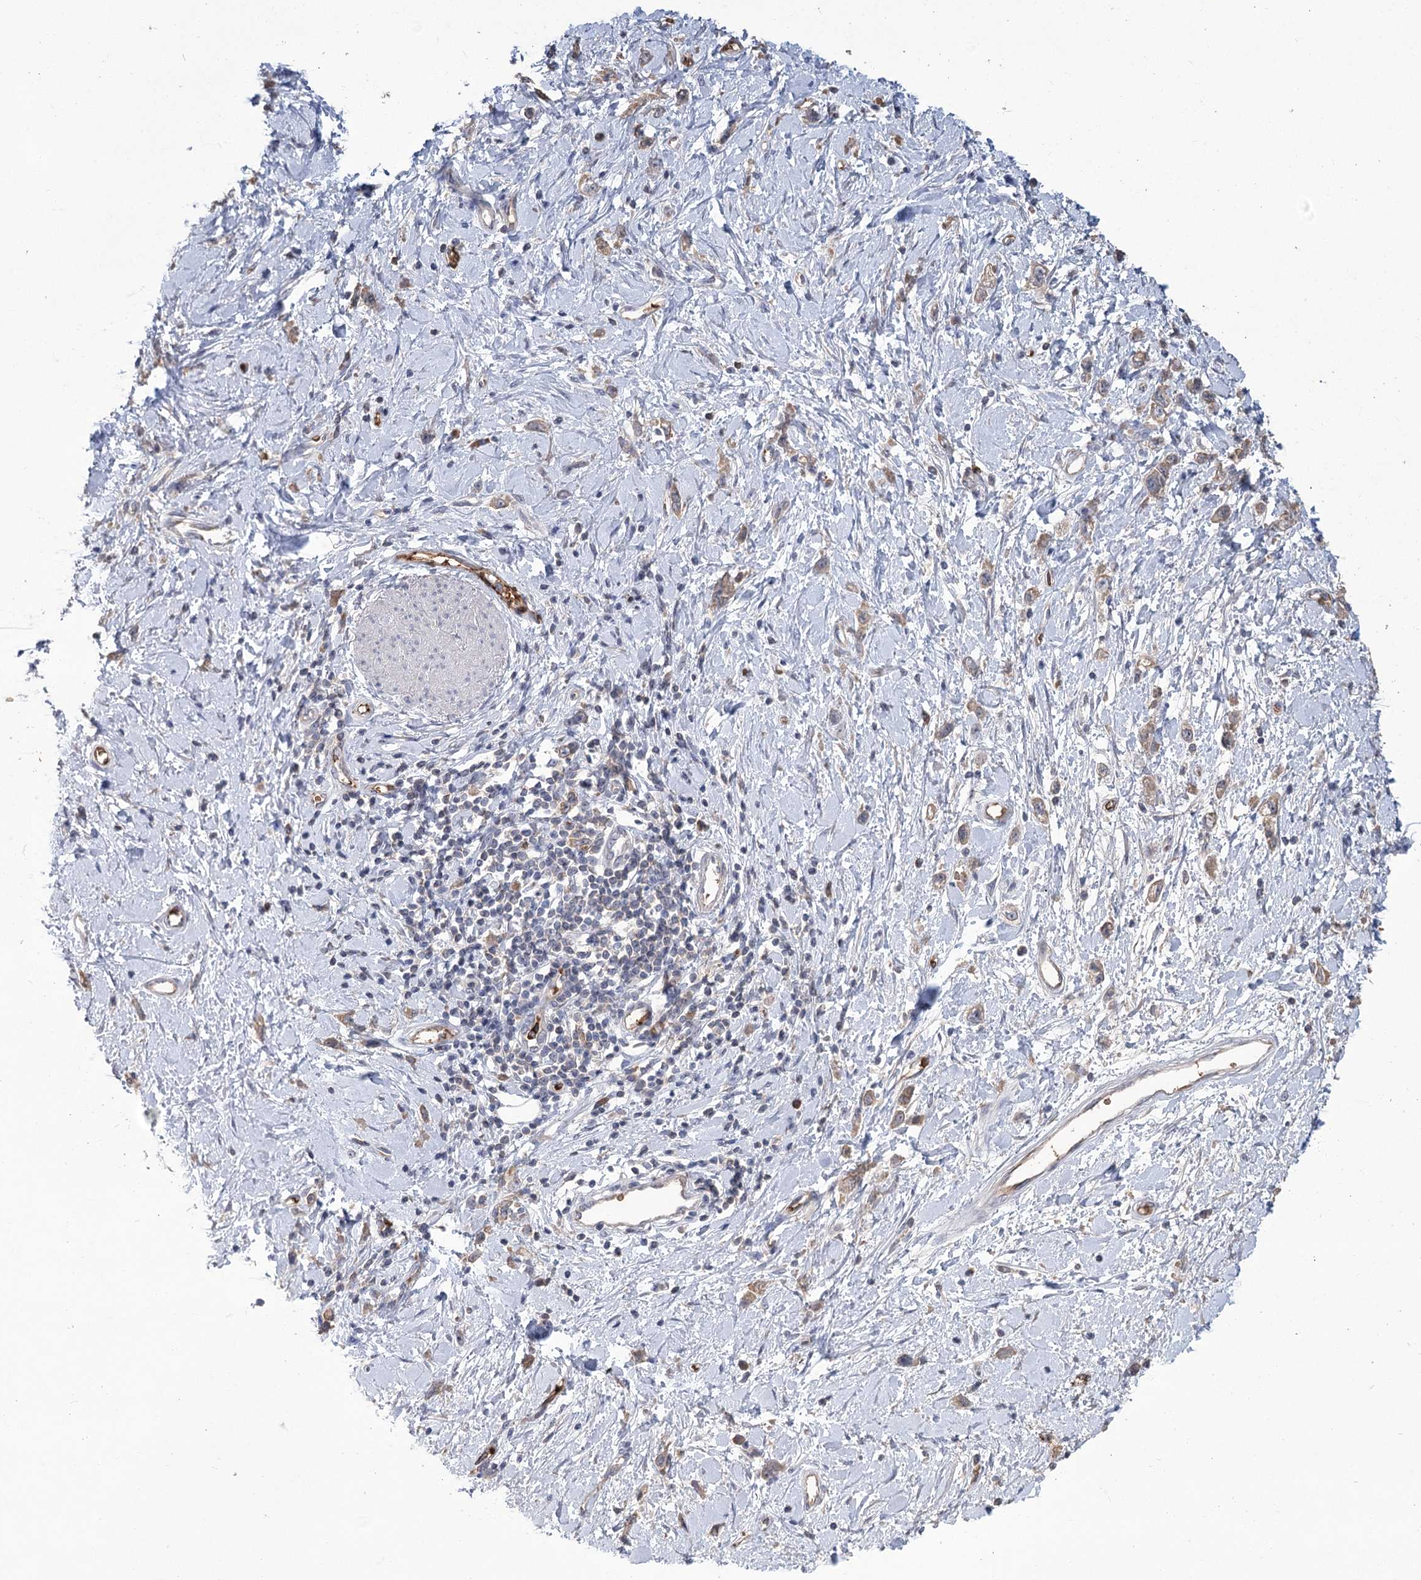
{"staining": {"intensity": "weak", "quantity": "25%-75%", "location": "cytoplasmic/membranous"}, "tissue": "stomach cancer", "cell_type": "Tumor cells", "image_type": "cancer", "snomed": [{"axis": "morphology", "description": "Adenocarcinoma, NOS"}, {"axis": "topography", "description": "Stomach"}], "caption": "Tumor cells demonstrate low levels of weak cytoplasmic/membranous staining in approximately 25%-75% of cells in adenocarcinoma (stomach). (brown staining indicates protein expression, while blue staining denotes nuclei).", "gene": "HBA1", "patient": {"sex": "female", "age": 76}}